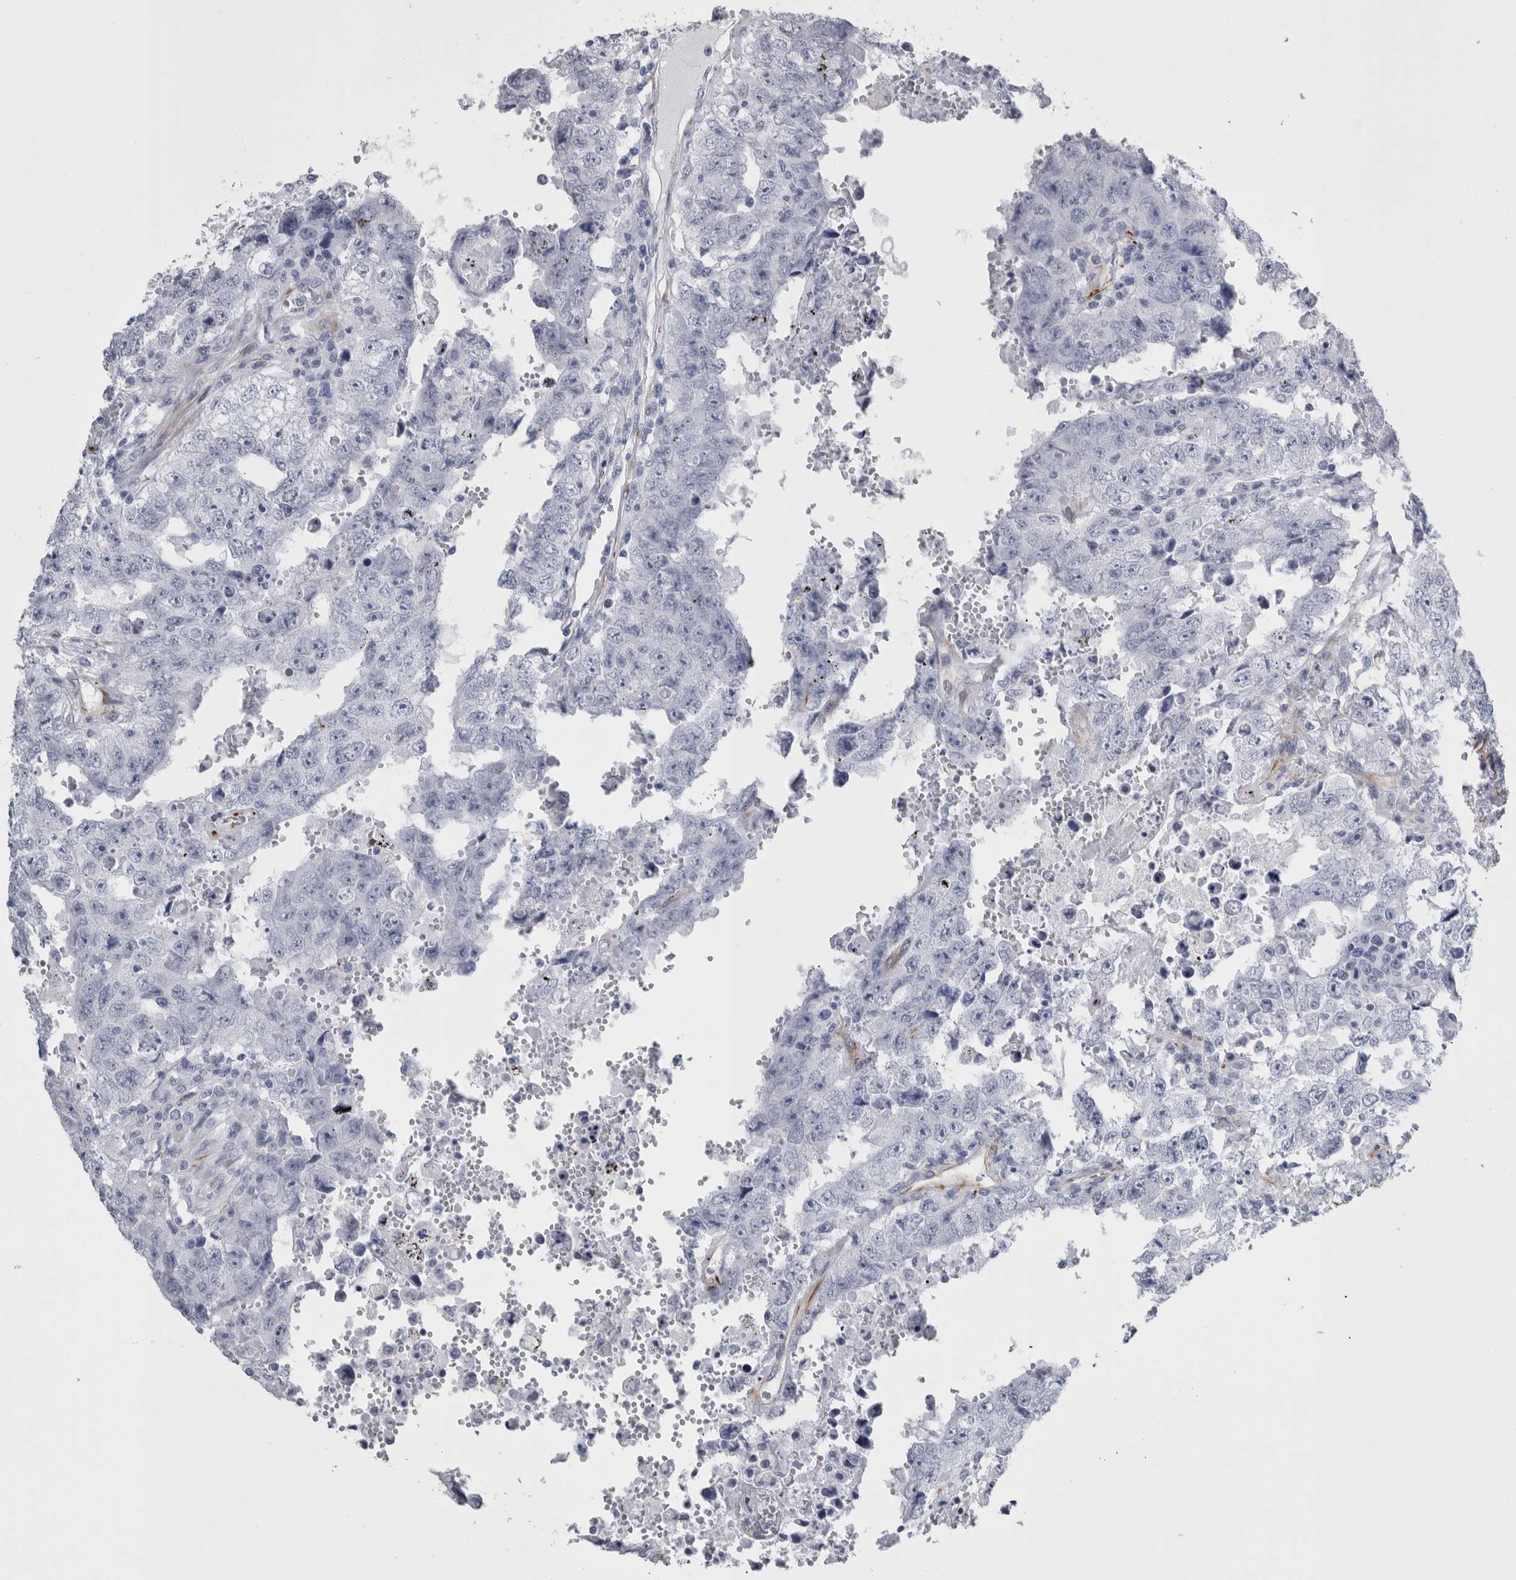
{"staining": {"intensity": "negative", "quantity": "none", "location": "none"}, "tissue": "testis cancer", "cell_type": "Tumor cells", "image_type": "cancer", "snomed": [{"axis": "morphology", "description": "Carcinoma, Embryonal, NOS"}, {"axis": "topography", "description": "Testis"}], "caption": "This is an immunohistochemistry (IHC) histopathology image of testis cancer. There is no staining in tumor cells.", "gene": "VWDE", "patient": {"sex": "male", "age": 26}}